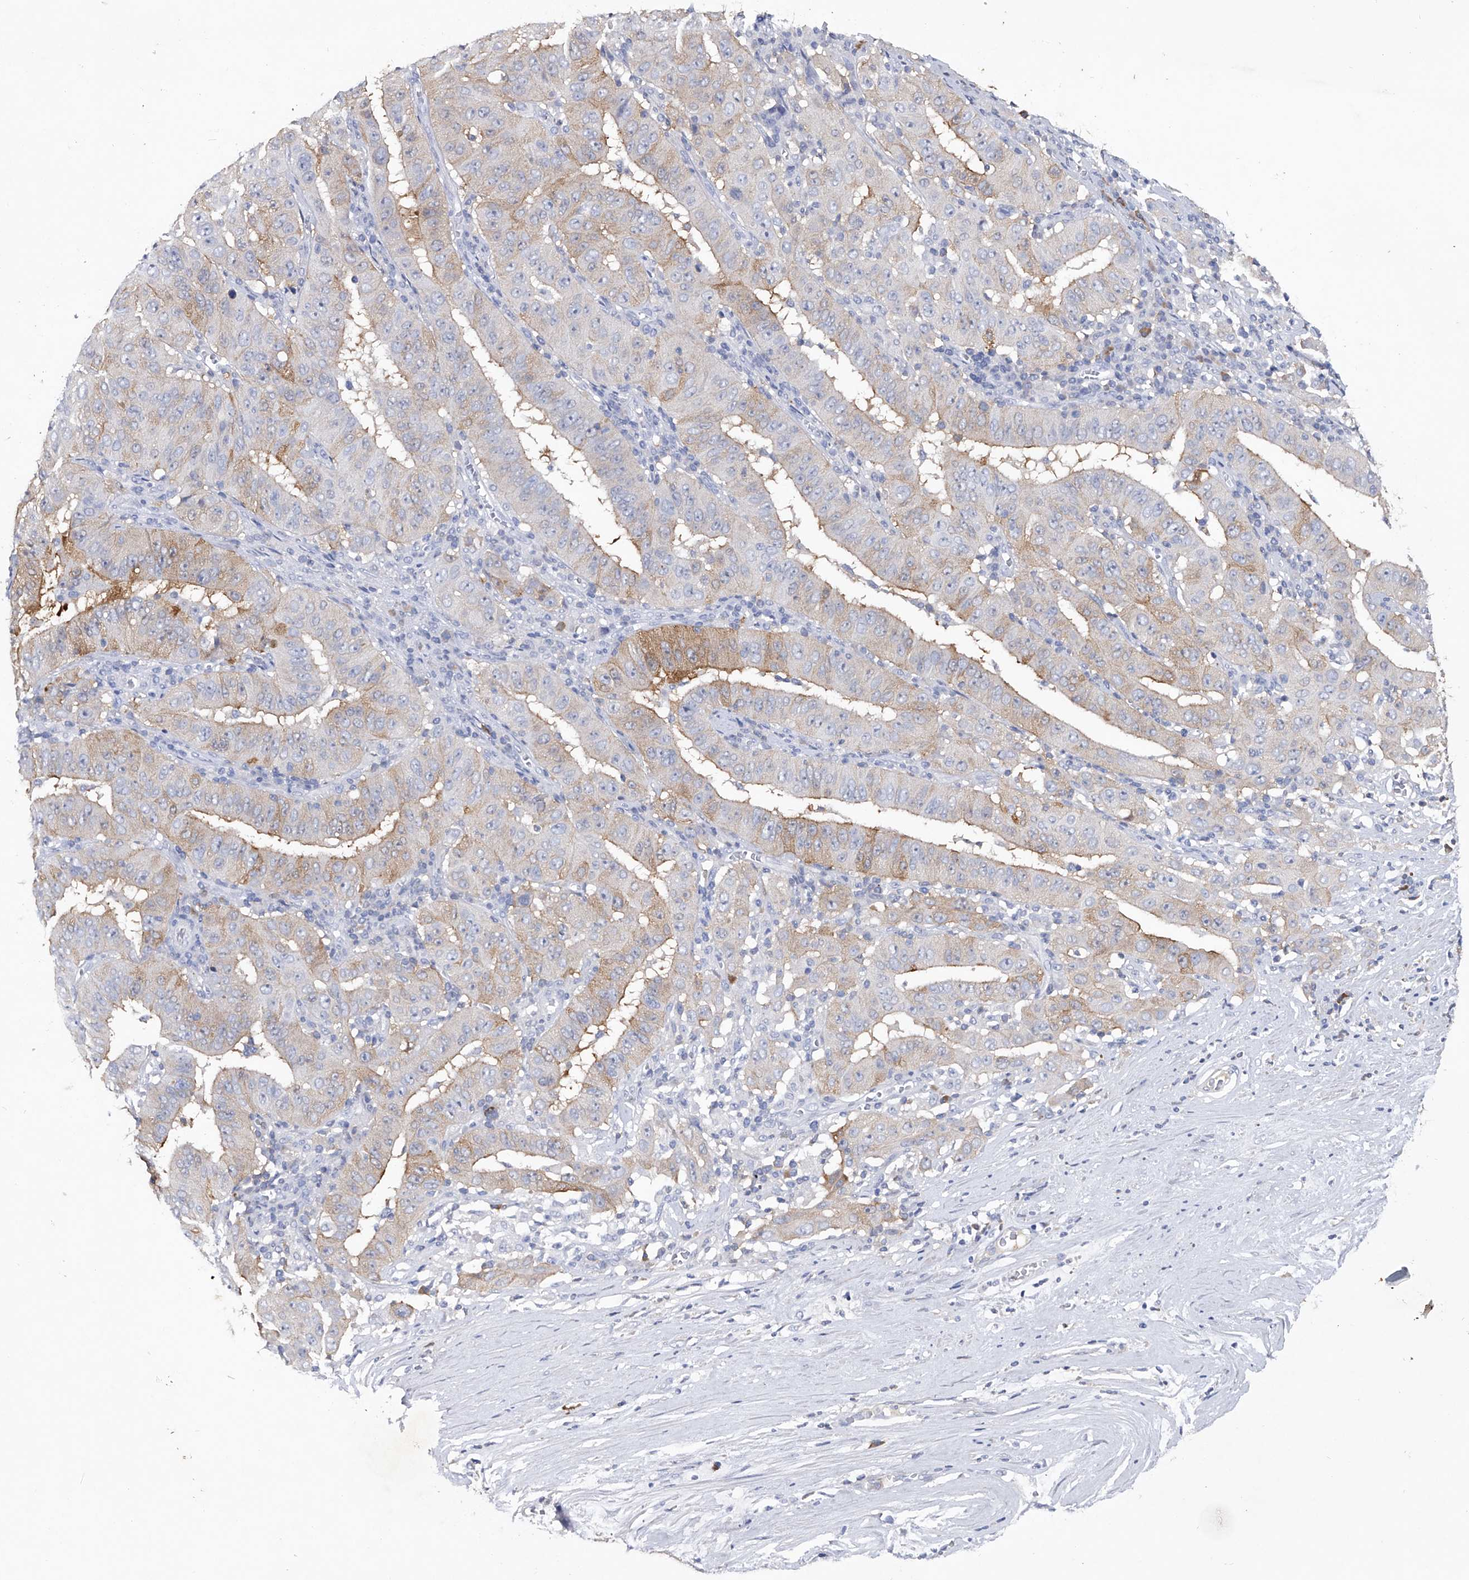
{"staining": {"intensity": "moderate", "quantity": "<25%", "location": "cytoplasmic/membranous"}, "tissue": "pancreatic cancer", "cell_type": "Tumor cells", "image_type": "cancer", "snomed": [{"axis": "morphology", "description": "Adenocarcinoma, NOS"}, {"axis": "topography", "description": "Pancreas"}], "caption": "A micrograph showing moderate cytoplasmic/membranous positivity in about <25% of tumor cells in pancreatic adenocarcinoma, as visualized by brown immunohistochemical staining.", "gene": "ASNS", "patient": {"sex": "male", "age": 63}}